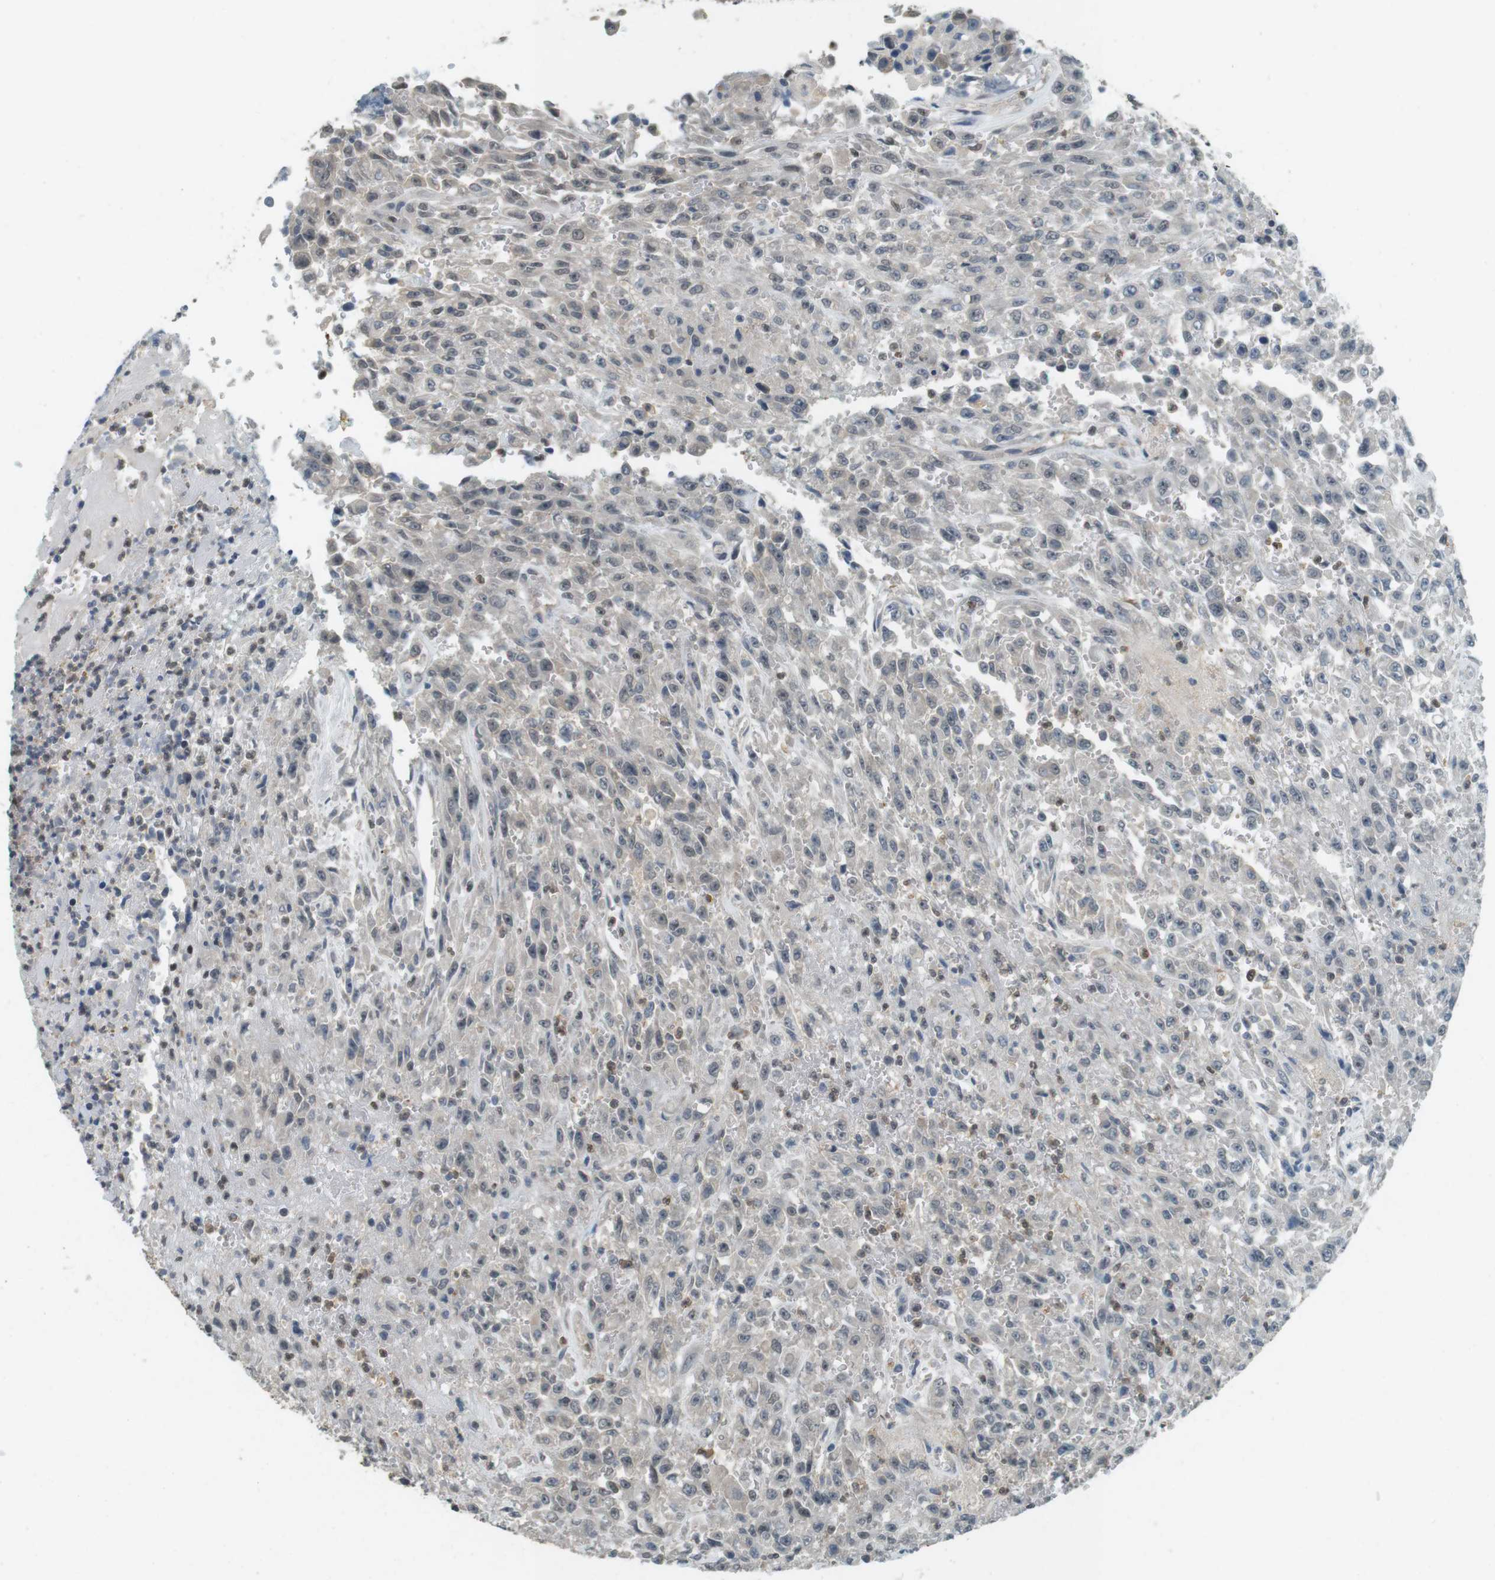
{"staining": {"intensity": "negative", "quantity": "none", "location": "none"}, "tissue": "urothelial cancer", "cell_type": "Tumor cells", "image_type": "cancer", "snomed": [{"axis": "morphology", "description": "Urothelial carcinoma, High grade"}, {"axis": "topography", "description": "Urinary bladder"}], "caption": "An immunohistochemistry (IHC) photomicrograph of urothelial cancer is shown. There is no staining in tumor cells of urothelial cancer.", "gene": "CDK14", "patient": {"sex": "male", "age": 46}}